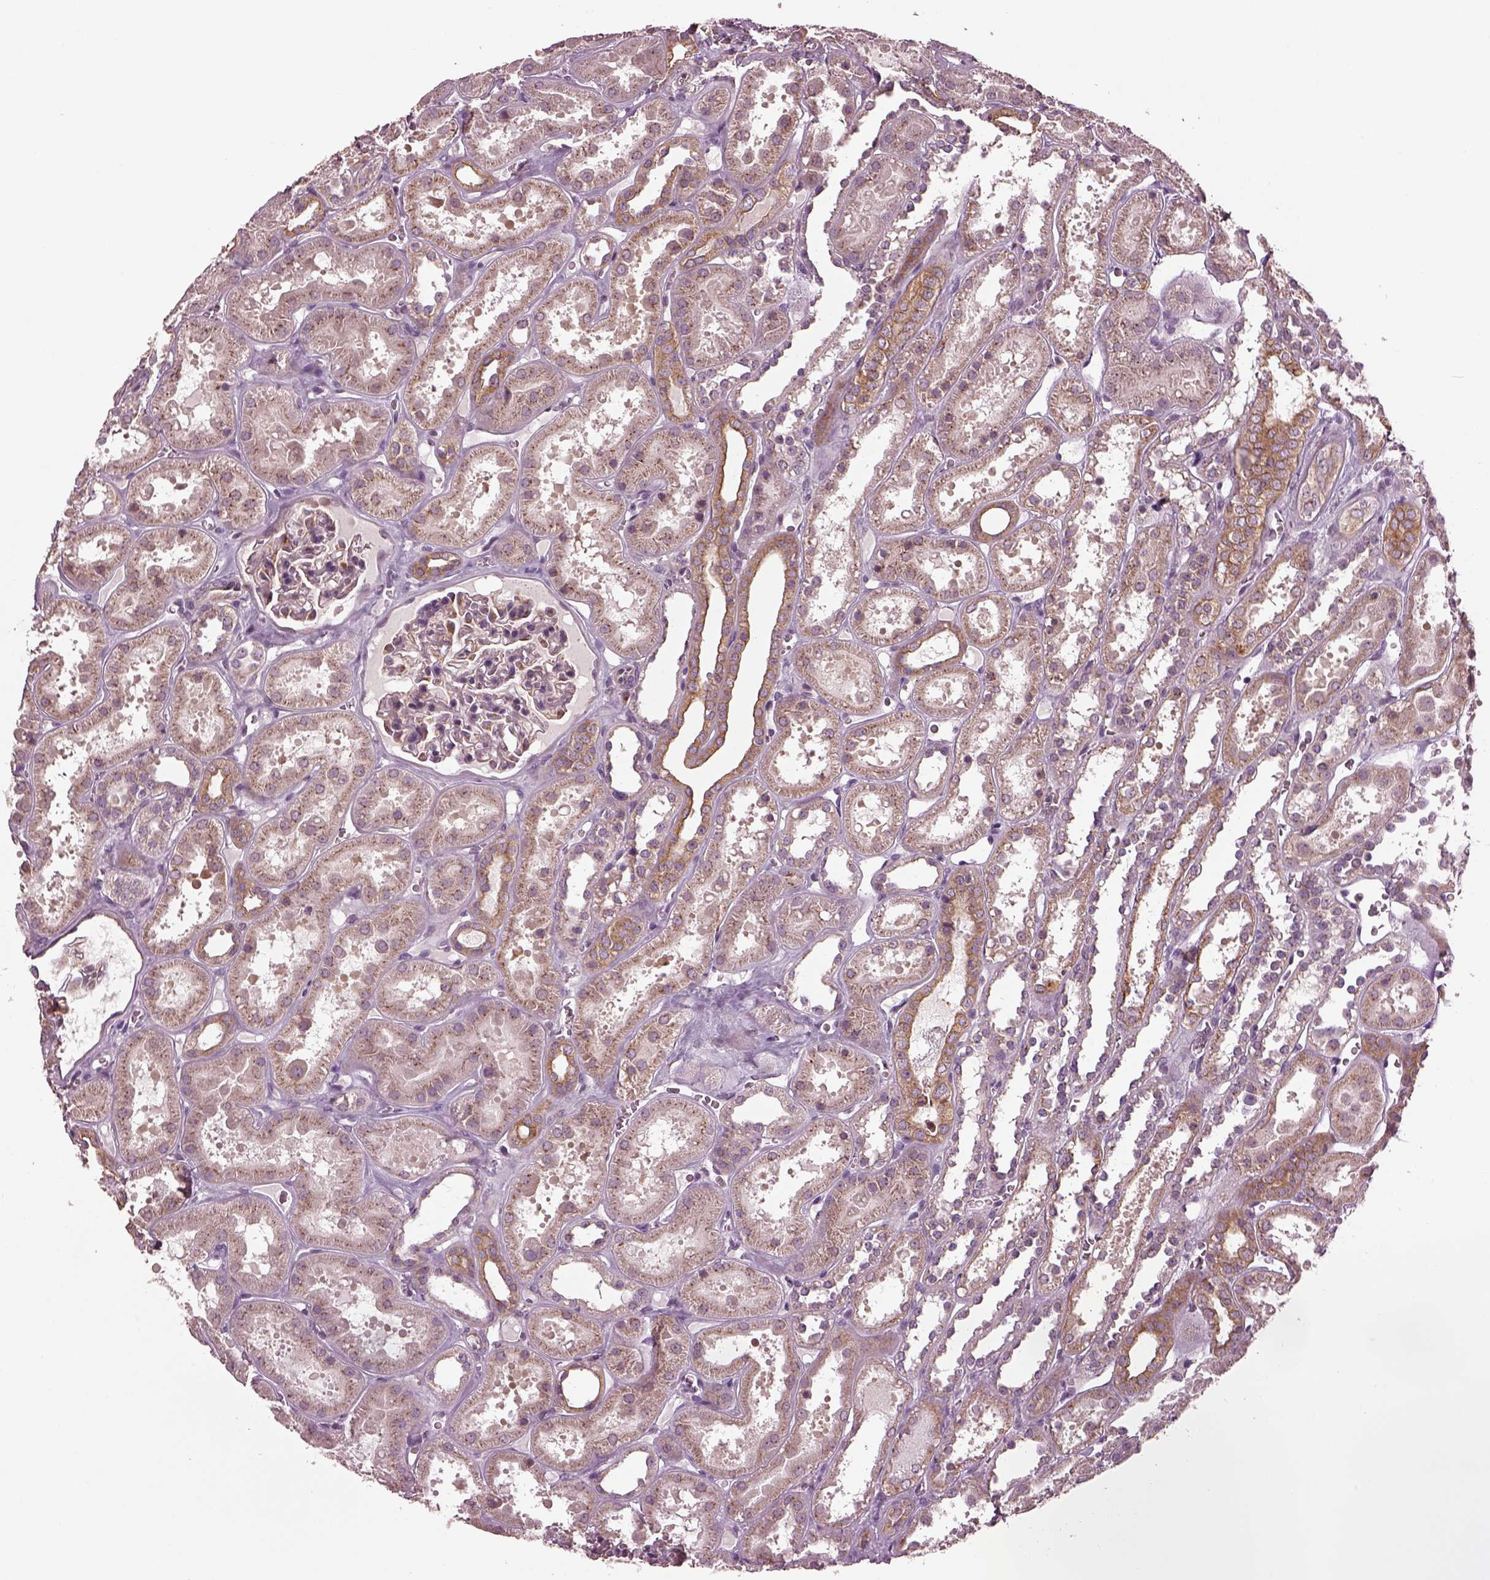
{"staining": {"intensity": "moderate", "quantity": "<25%", "location": "cytoplasmic/membranous"}, "tissue": "kidney", "cell_type": "Cells in glomeruli", "image_type": "normal", "snomed": [{"axis": "morphology", "description": "Normal tissue, NOS"}, {"axis": "topography", "description": "Kidney"}], "caption": "A high-resolution image shows immunohistochemistry (IHC) staining of normal kidney, which demonstrates moderate cytoplasmic/membranous staining in approximately <25% of cells in glomeruli.", "gene": "RUFY3", "patient": {"sex": "female", "age": 41}}